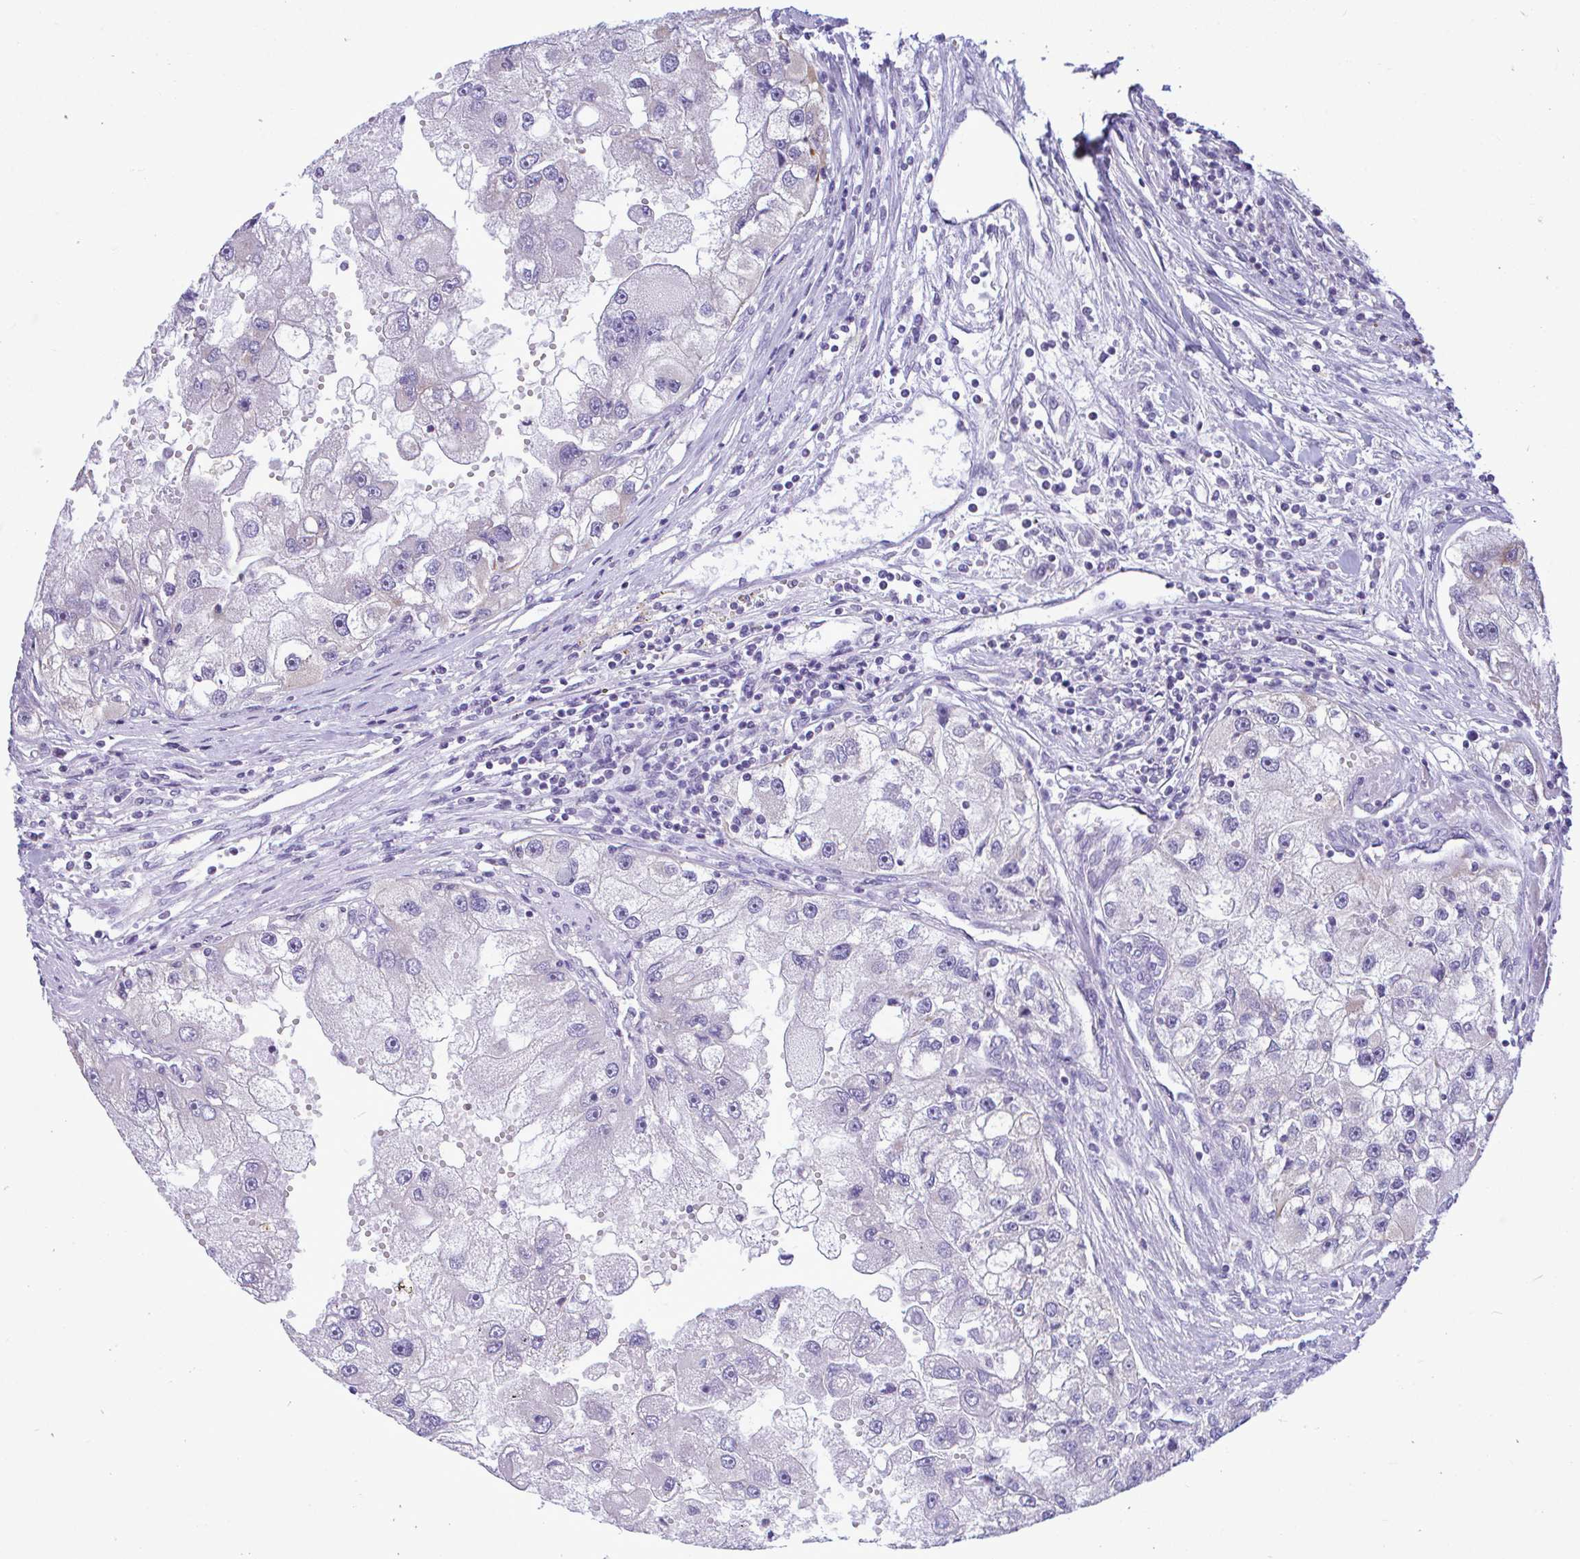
{"staining": {"intensity": "negative", "quantity": "none", "location": "none"}, "tissue": "renal cancer", "cell_type": "Tumor cells", "image_type": "cancer", "snomed": [{"axis": "morphology", "description": "Adenocarcinoma, NOS"}, {"axis": "topography", "description": "Kidney"}], "caption": "Image shows no significant protein staining in tumor cells of adenocarcinoma (renal). (DAB IHC with hematoxylin counter stain).", "gene": "PIGK", "patient": {"sex": "male", "age": 63}}